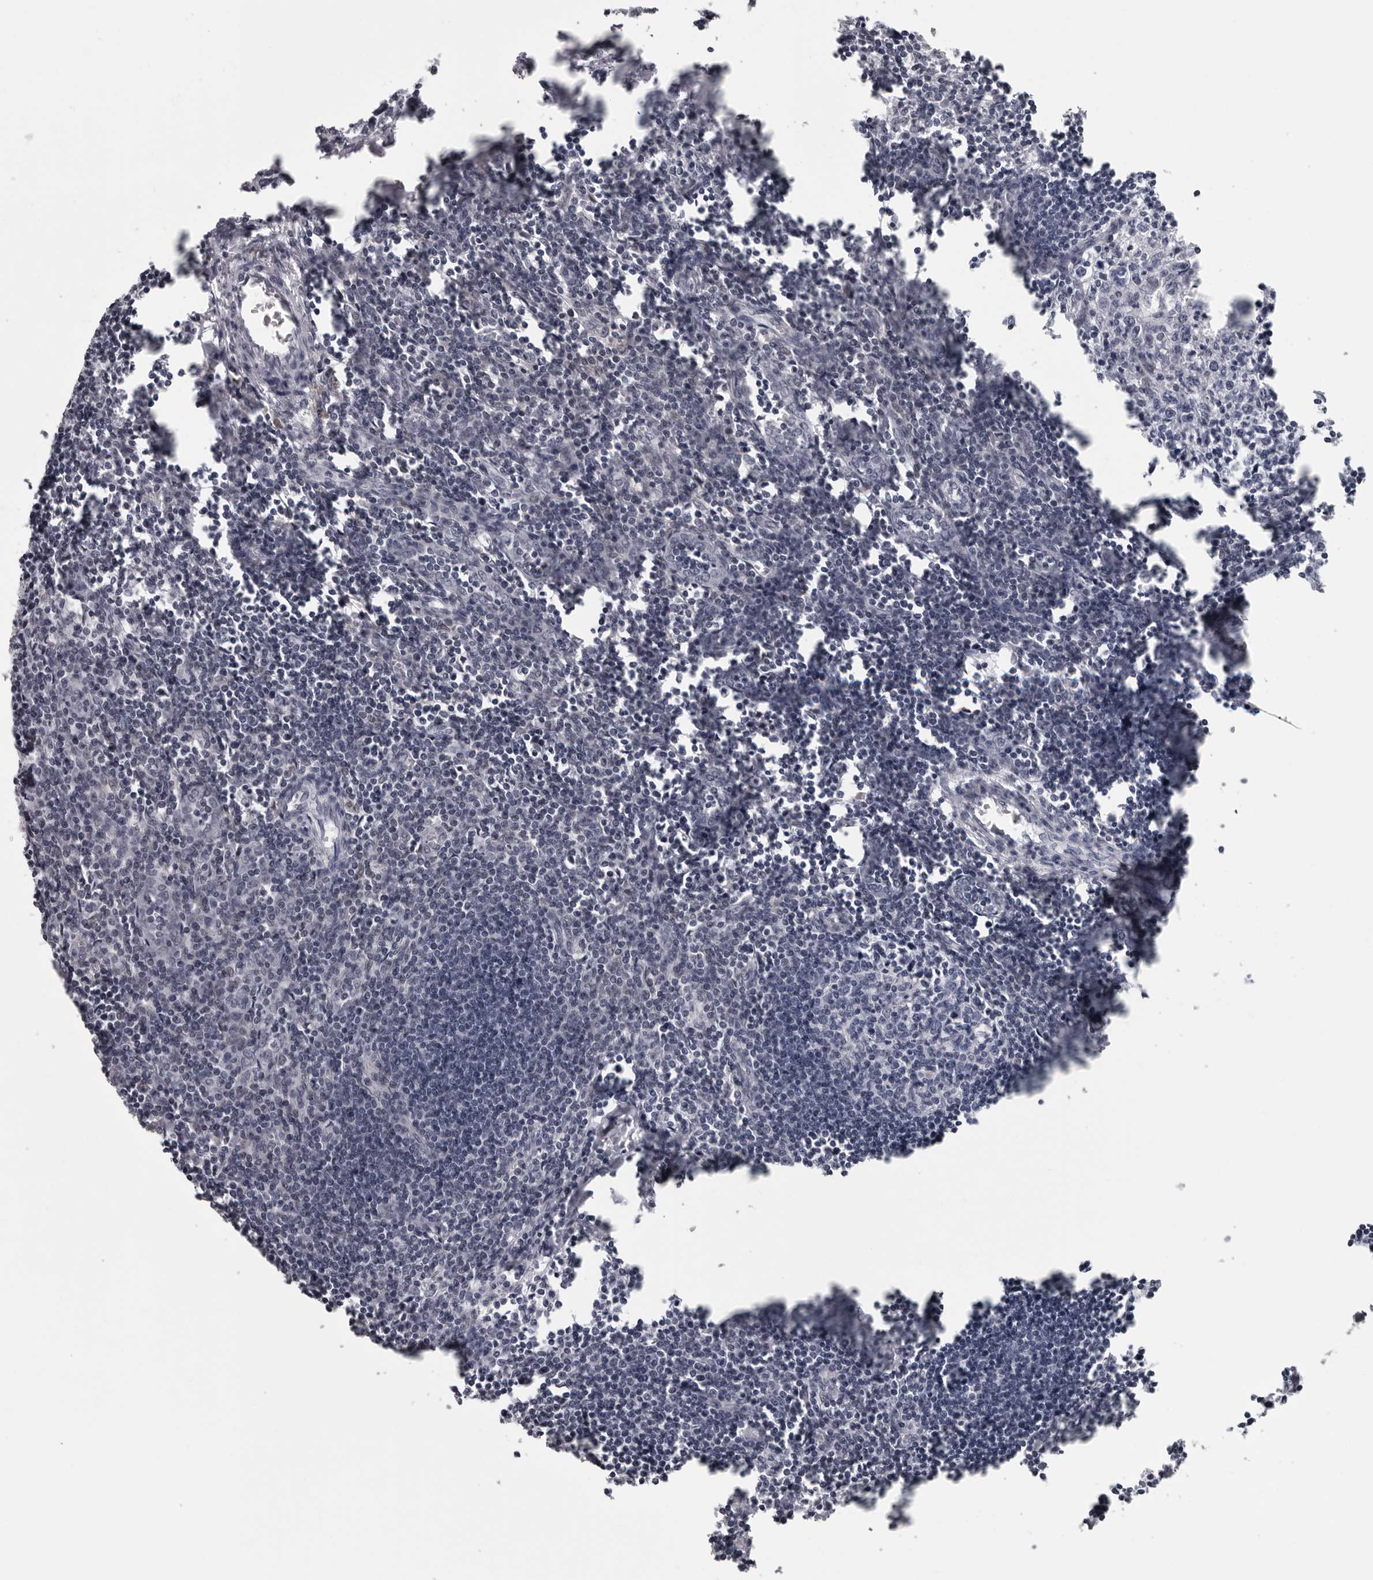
{"staining": {"intensity": "negative", "quantity": "none", "location": "none"}, "tissue": "lymph node", "cell_type": "Germinal center cells", "image_type": "normal", "snomed": [{"axis": "morphology", "description": "Normal tissue, NOS"}, {"axis": "morphology", "description": "Malignant melanoma, Metastatic site"}, {"axis": "topography", "description": "Lymph node"}], "caption": "DAB (3,3'-diaminobenzidine) immunohistochemical staining of normal human lymph node shows no significant staining in germinal center cells. (Stains: DAB (3,3'-diaminobenzidine) IHC with hematoxylin counter stain, Microscopy: brightfield microscopy at high magnification).", "gene": "LZIC", "patient": {"sex": "male", "age": 41}}